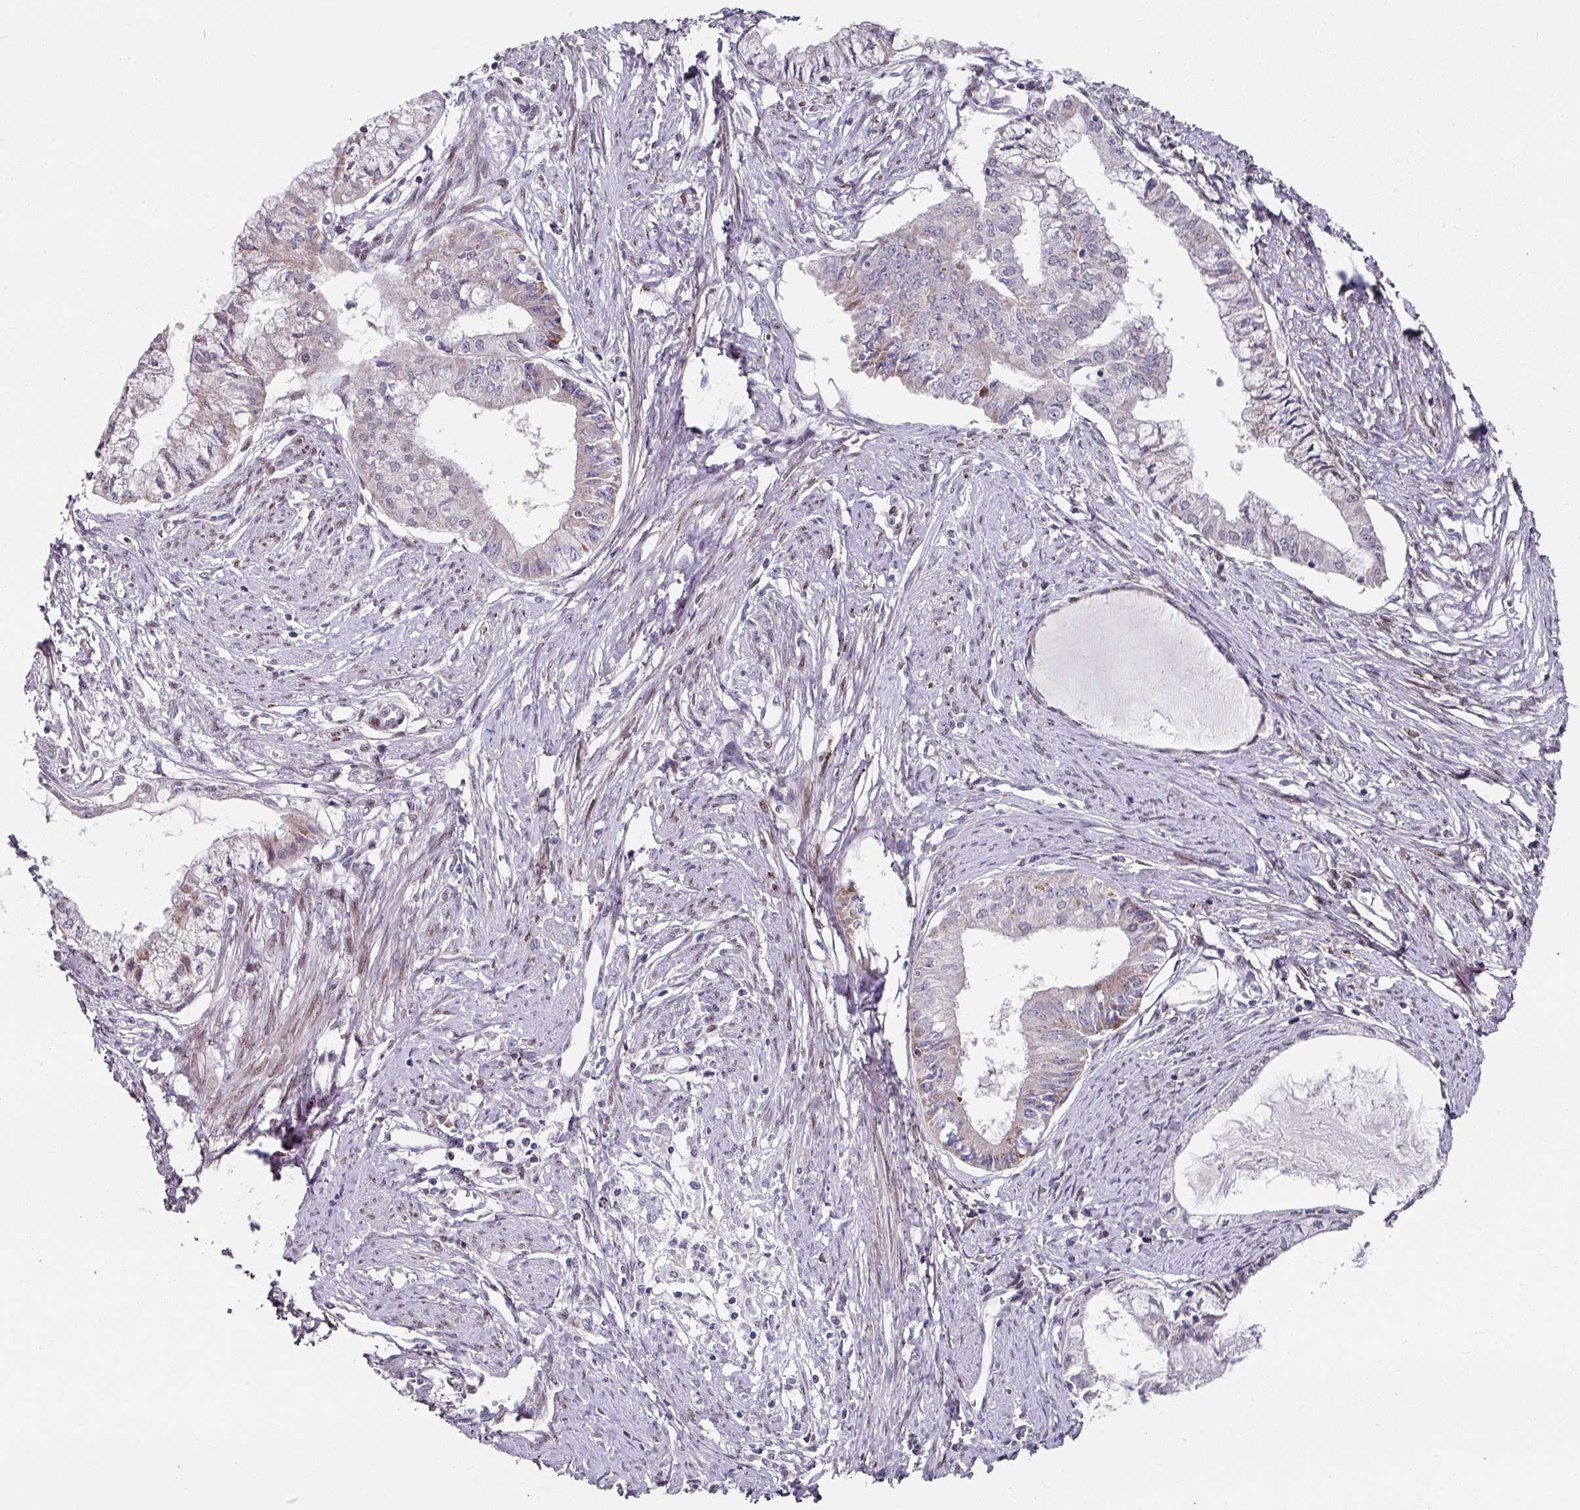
{"staining": {"intensity": "moderate", "quantity": "<25%", "location": "cytoplasmic/membranous"}, "tissue": "endometrial cancer", "cell_type": "Tumor cells", "image_type": "cancer", "snomed": [{"axis": "morphology", "description": "Adenocarcinoma, NOS"}, {"axis": "topography", "description": "Endometrium"}], "caption": "Brown immunohistochemical staining in adenocarcinoma (endometrial) reveals moderate cytoplasmic/membranous expression in about <25% of tumor cells. The staining was performed using DAB, with brown indicating positive protein expression. Nuclei are stained blue with hematoxylin.", "gene": "CBX7", "patient": {"sex": "female", "age": 76}}